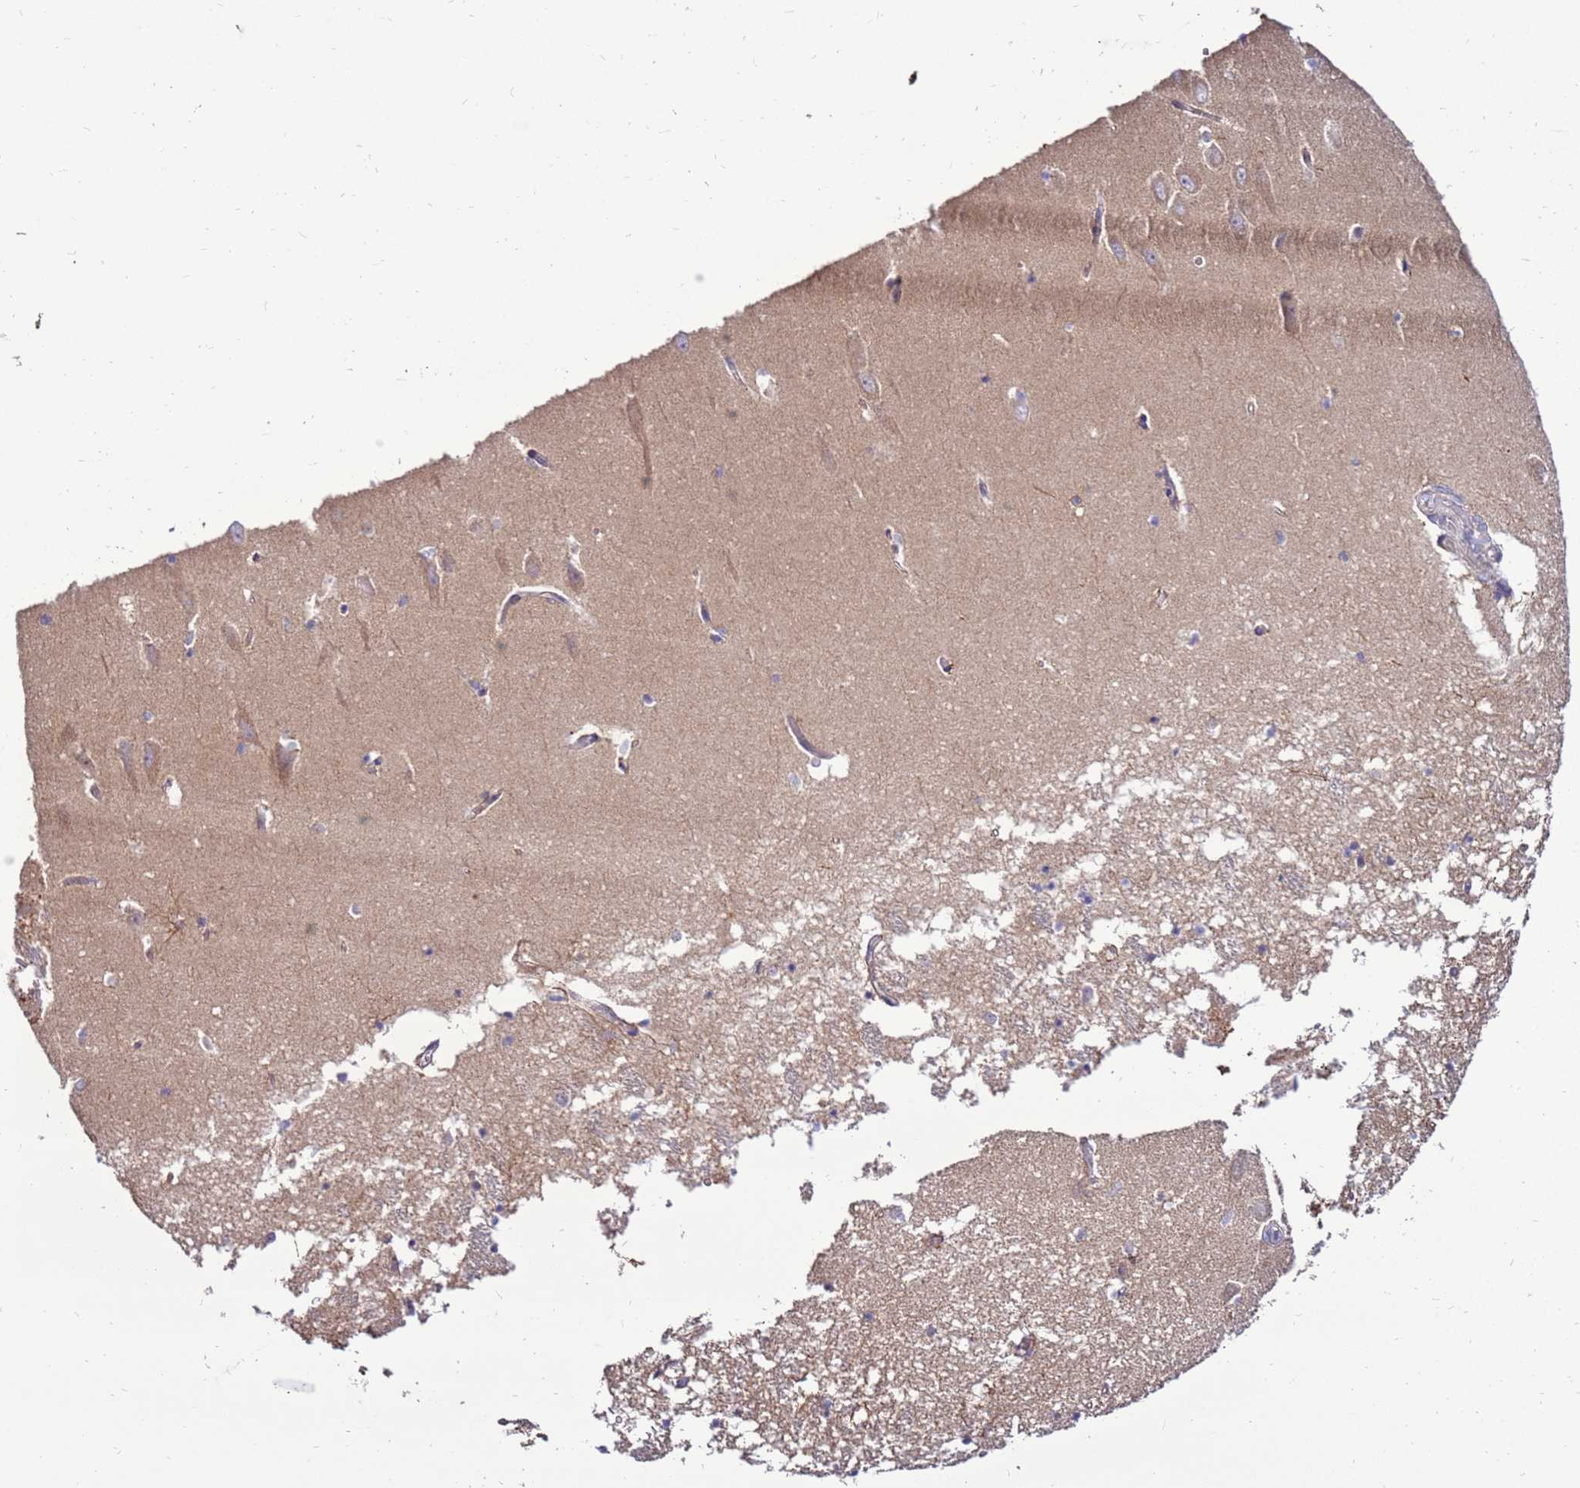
{"staining": {"intensity": "weak", "quantity": "<25%", "location": "cytoplasmic/membranous"}, "tissue": "hippocampus", "cell_type": "Glial cells", "image_type": "normal", "snomed": [{"axis": "morphology", "description": "Normal tissue, NOS"}, {"axis": "topography", "description": "Hippocampus"}], "caption": "This is an IHC photomicrograph of unremarkable human hippocampus. There is no staining in glial cells.", "gene": "TRAPPC4", "patient": {"sex": "male", "age": 70}}